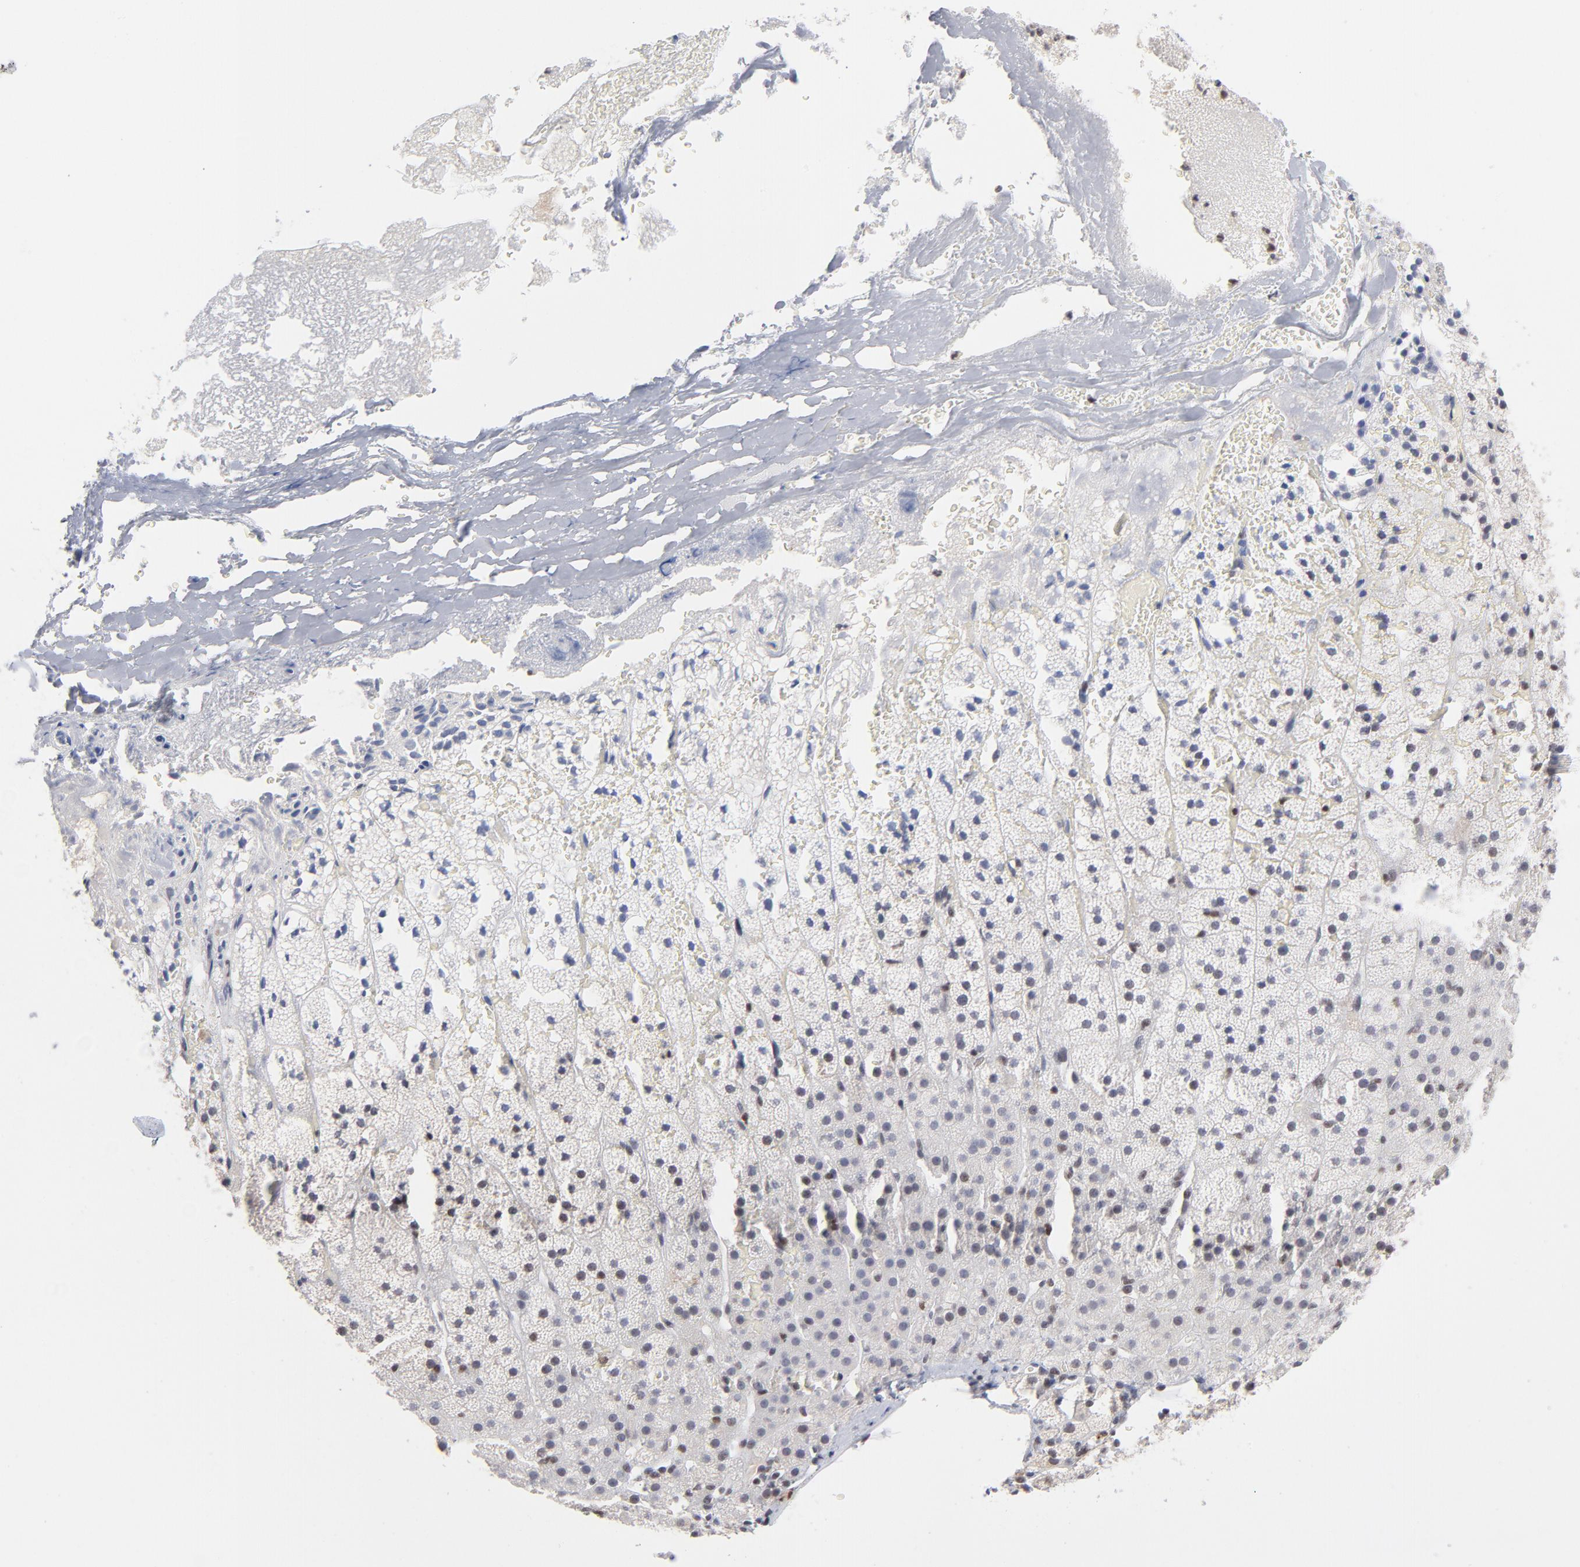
{"staining": {"intensity": "negative", "quantity": "none", "location": "none"}, "tissue": "adrenal gland", "cell_type": "Glandular cells", "image_type": "normal", "snomed": [{"axis": "morphology", "description": "Normal tissue, NOS"}, {"axis": "topography", "description": "Adrenal gland"}], "caption": "The image shows no staining of glandular cells in normal adrenal gland. (DAB IHC visualized using brightfield microscopy, high magnification).", "gene": "MAX", "patient": {"sex": "male", "age": 35}}